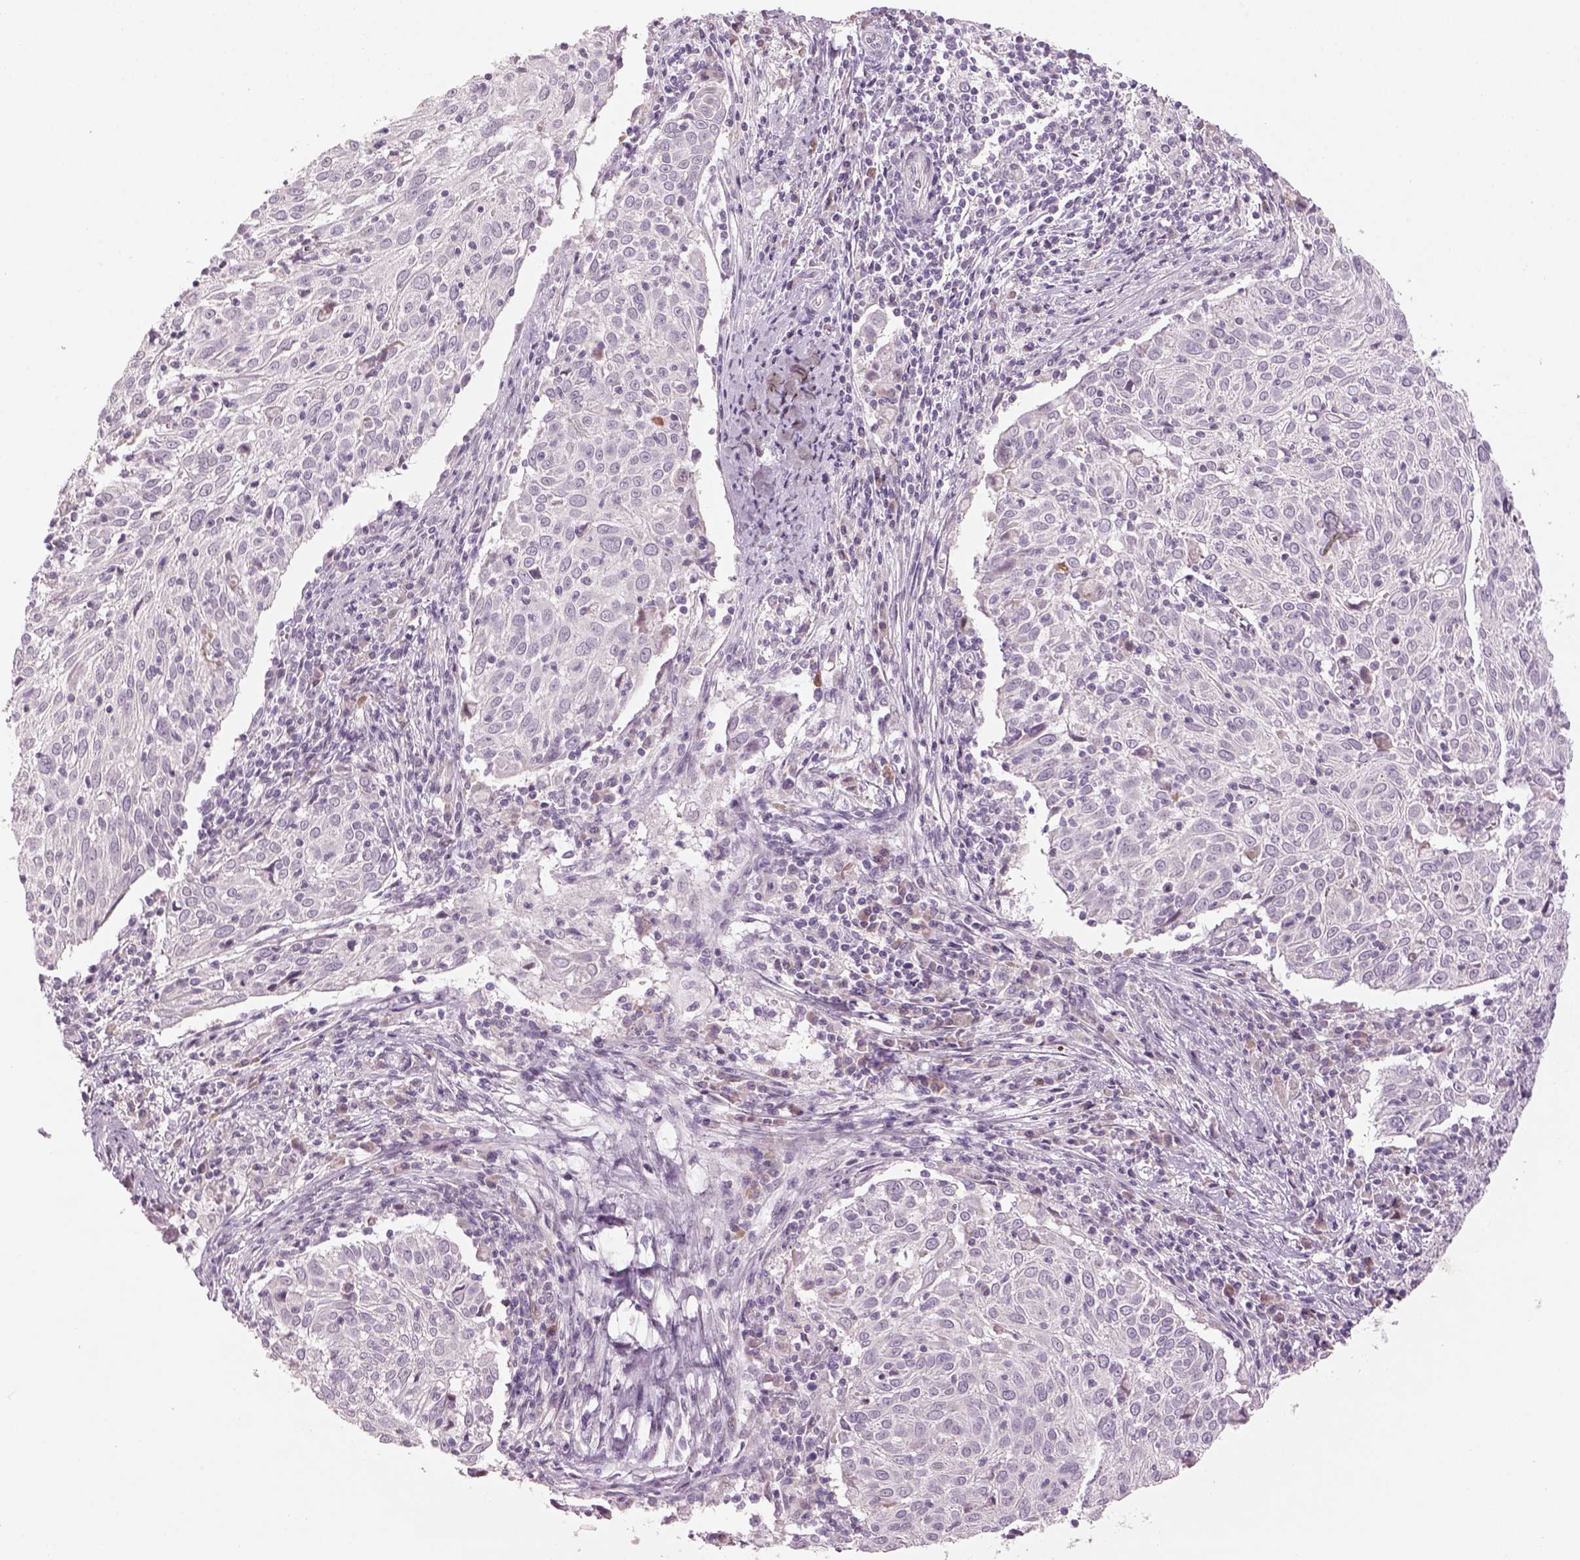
{"staining": {"intensity": "negative", "quantity": "none", "location": "none"}, "tissue": "cervical cancer", "cell_type": "Tumor cells", "image_type": "cancer", "snomed": [{"axis": "morphology", "description": "Squamous cell carcinoma, NOS"}, {"axis": "topography", "description": "Cervix"}], "caption": "Protein analysis of cervical cancer shows no significant staining in tumor cells.", "gene": "PENK", "patient": {"sex": "female", "age": 39}}